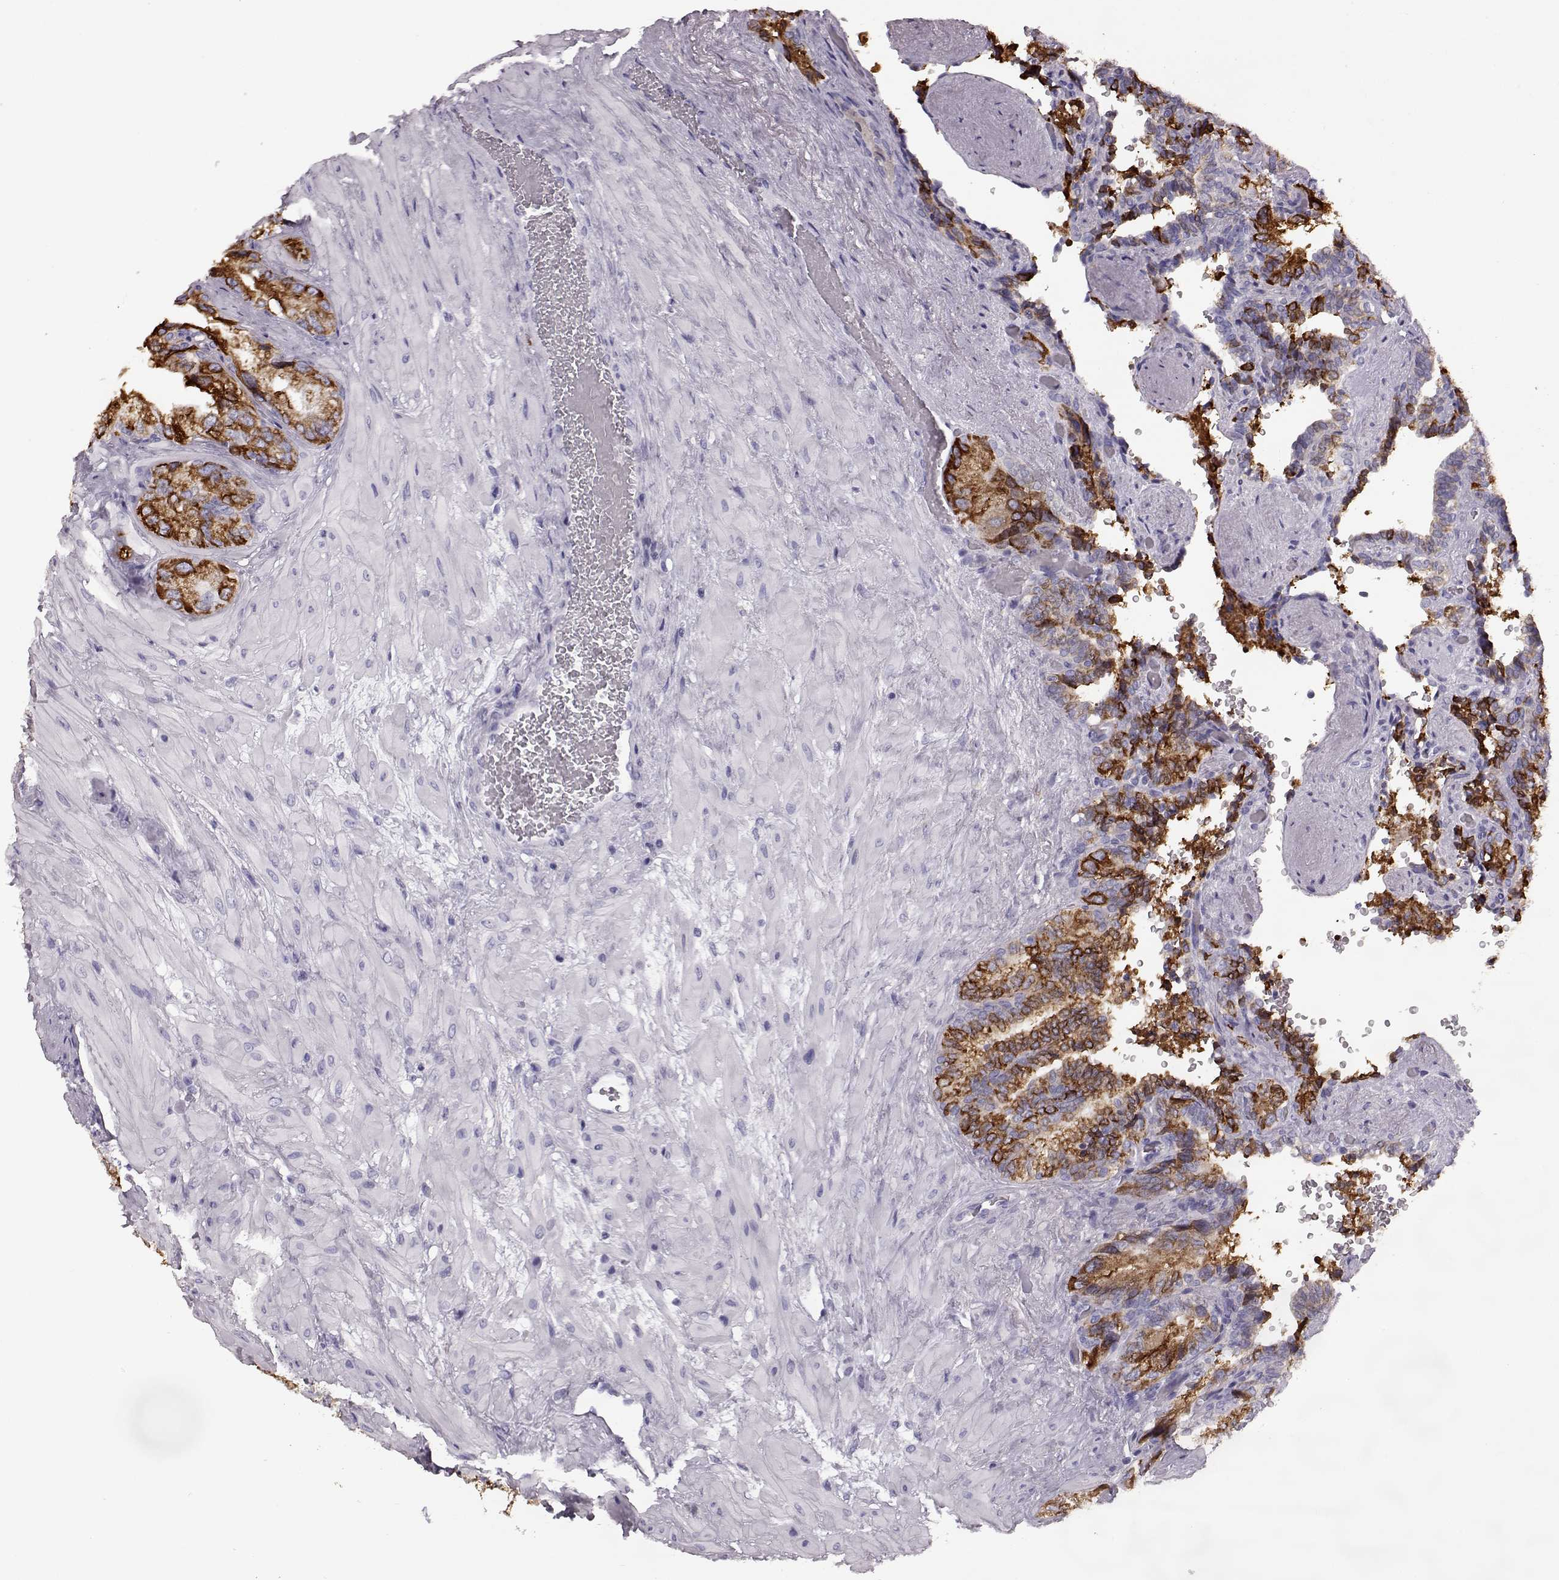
{"staining": {"intensity": "strong", "quantity": ">75%", "location": "cytoplasmic/membranous"}, "tissue": "seminal vesicle", "cell_type": "Glandular cells", "image_type": "normal", "snomed": [{"axis": "morphology", "description": "Normal tissue, NOS"}, {"axis": "topography", "description": "Seminal veicle"}], "caption": "Immunohistochemistry (IHC) of benign human seminal vesicle displays high levels of strong cytoplasmic/membranous expression in about >75% of glandular cells. Using DAB (brown) and hematoxylin (blue) stains, captured at high magnification using brightfield microscopy.", "gene": "ELOVL5", "patient": {"sex": "male", "age": 69}}